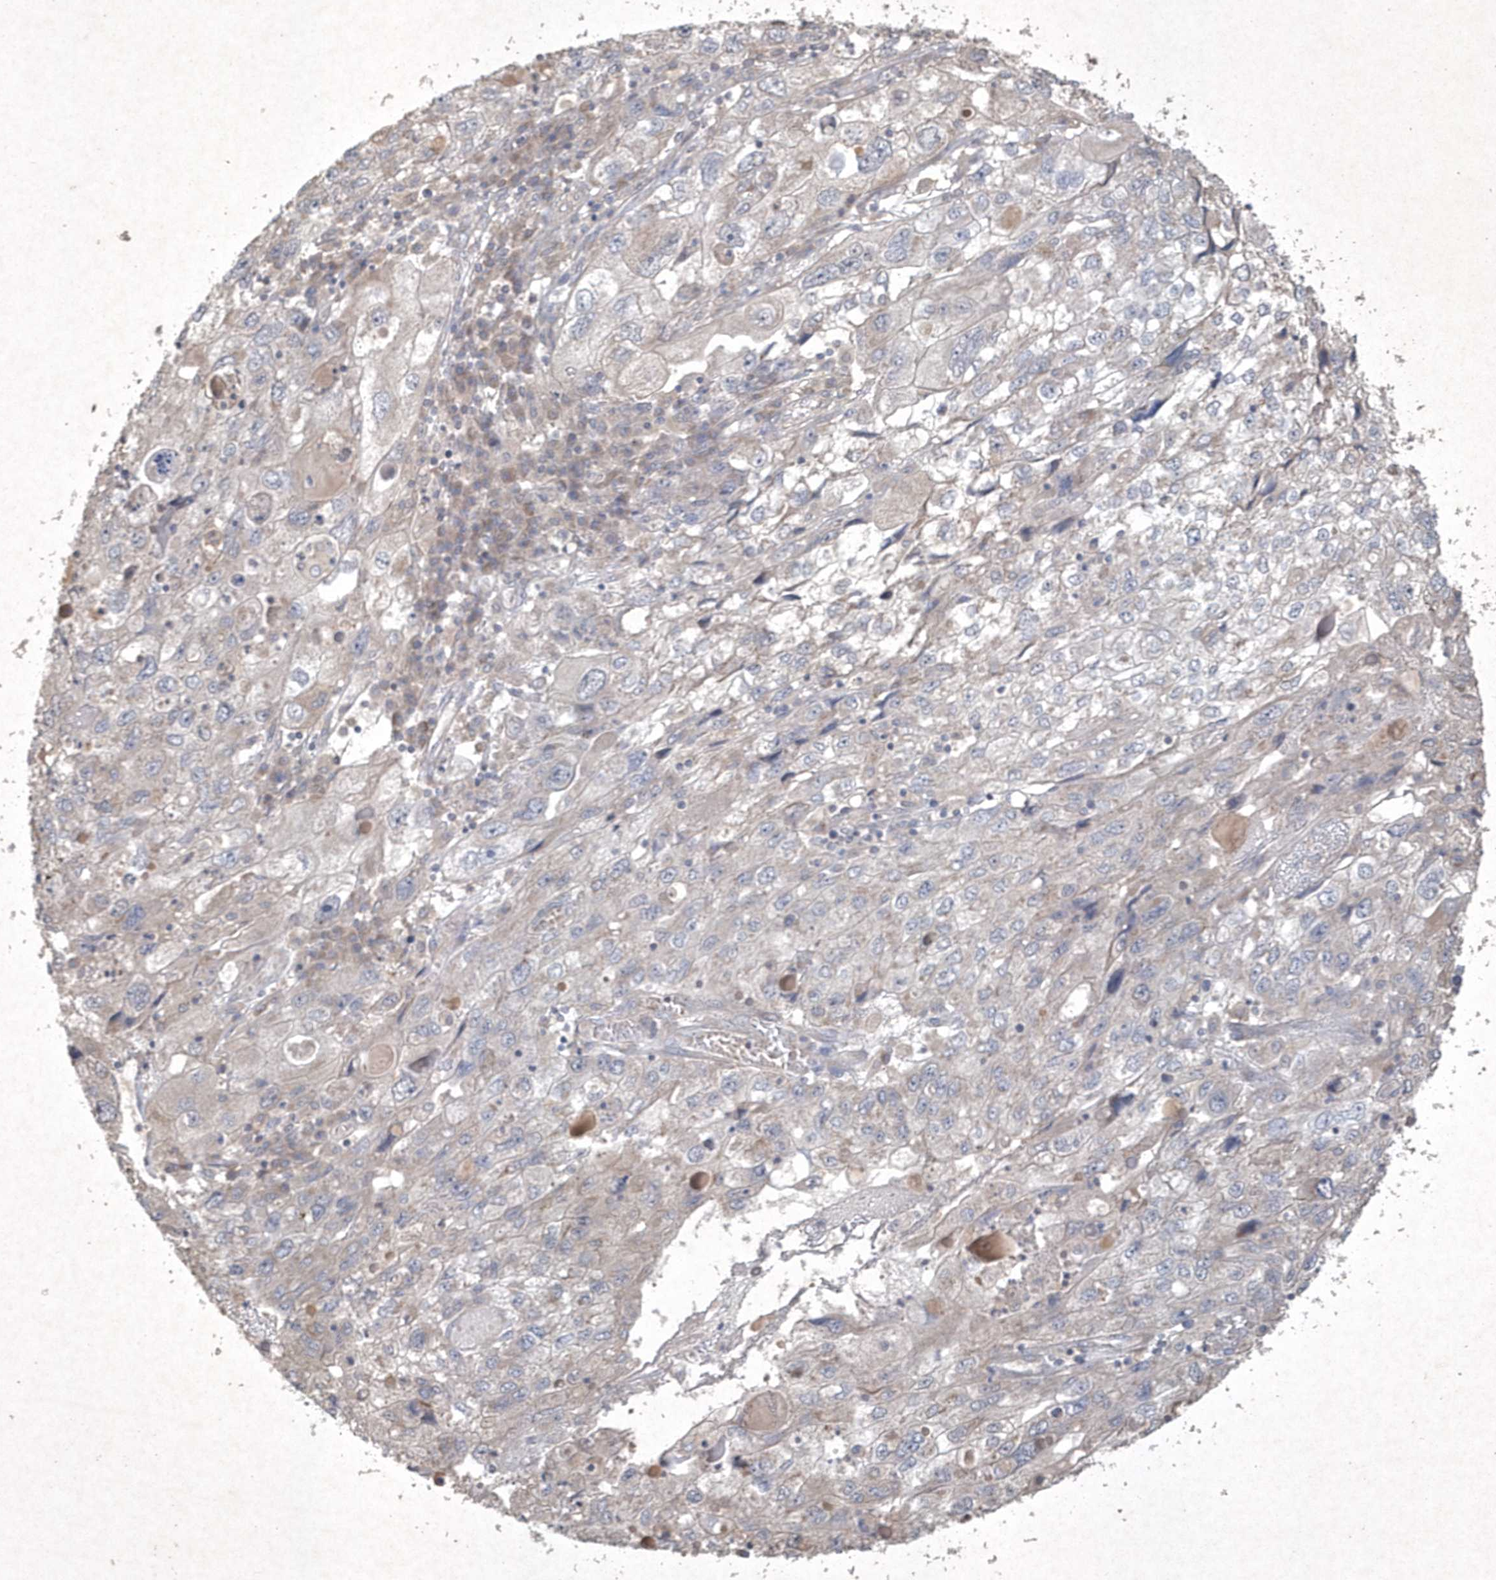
{"staining": {"intensity": "negative", "quantity": "none", "location": "none"}, "tissue": "endometrial cancer", "cell_type": "Tumor cells", "image_type": "cancer", "snomed": [{"axis": "morphology", "description": "Adenocarcinoma, NOS"}, {"axis": "topography", "description": "Endometrium"}], "caption": "Protein analysis of adenocarcinoma (endometrial) displays no significant positivity in tumor cells.", "gene": "AKR7A2", "patient": {"sex": "female", "age": 49}}